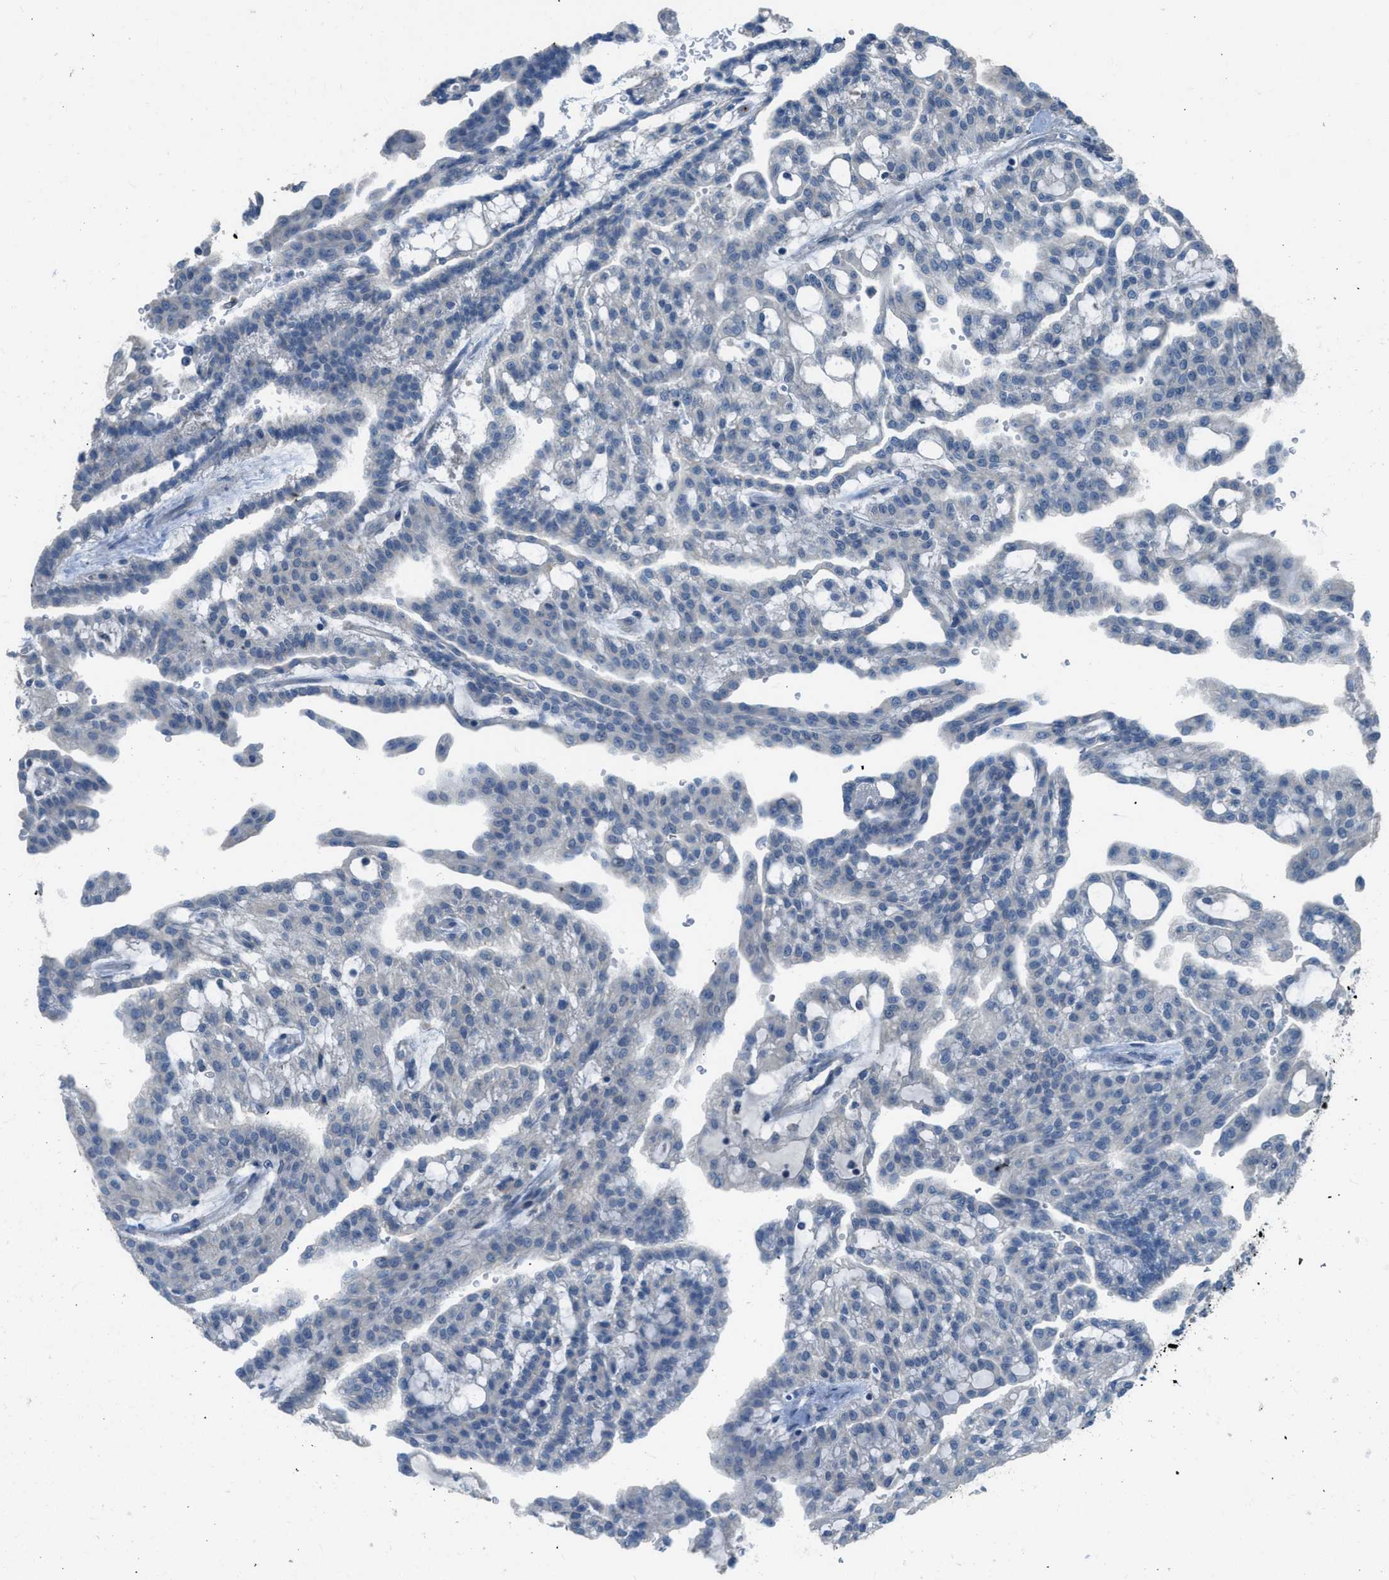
{"staining": {"intensity": "negative", "quantity": "none", "location": "none"}, "tissue": "renal cancer", "cell_type": "Tumor cells", "image_type": "cancer", "snomed": [{"axis": "morphology", "description": "Adenocarcinoma, NOS"}, {"axis": "topography", "description": "Kidney"}], "caption": "This is an immunohistochemistry micrograph of human renal cancer (adenocarcinoma). There is no staining in tumor cells.", "gene": "TIMD4", "patient": {"sex": "male", "age": 63}}